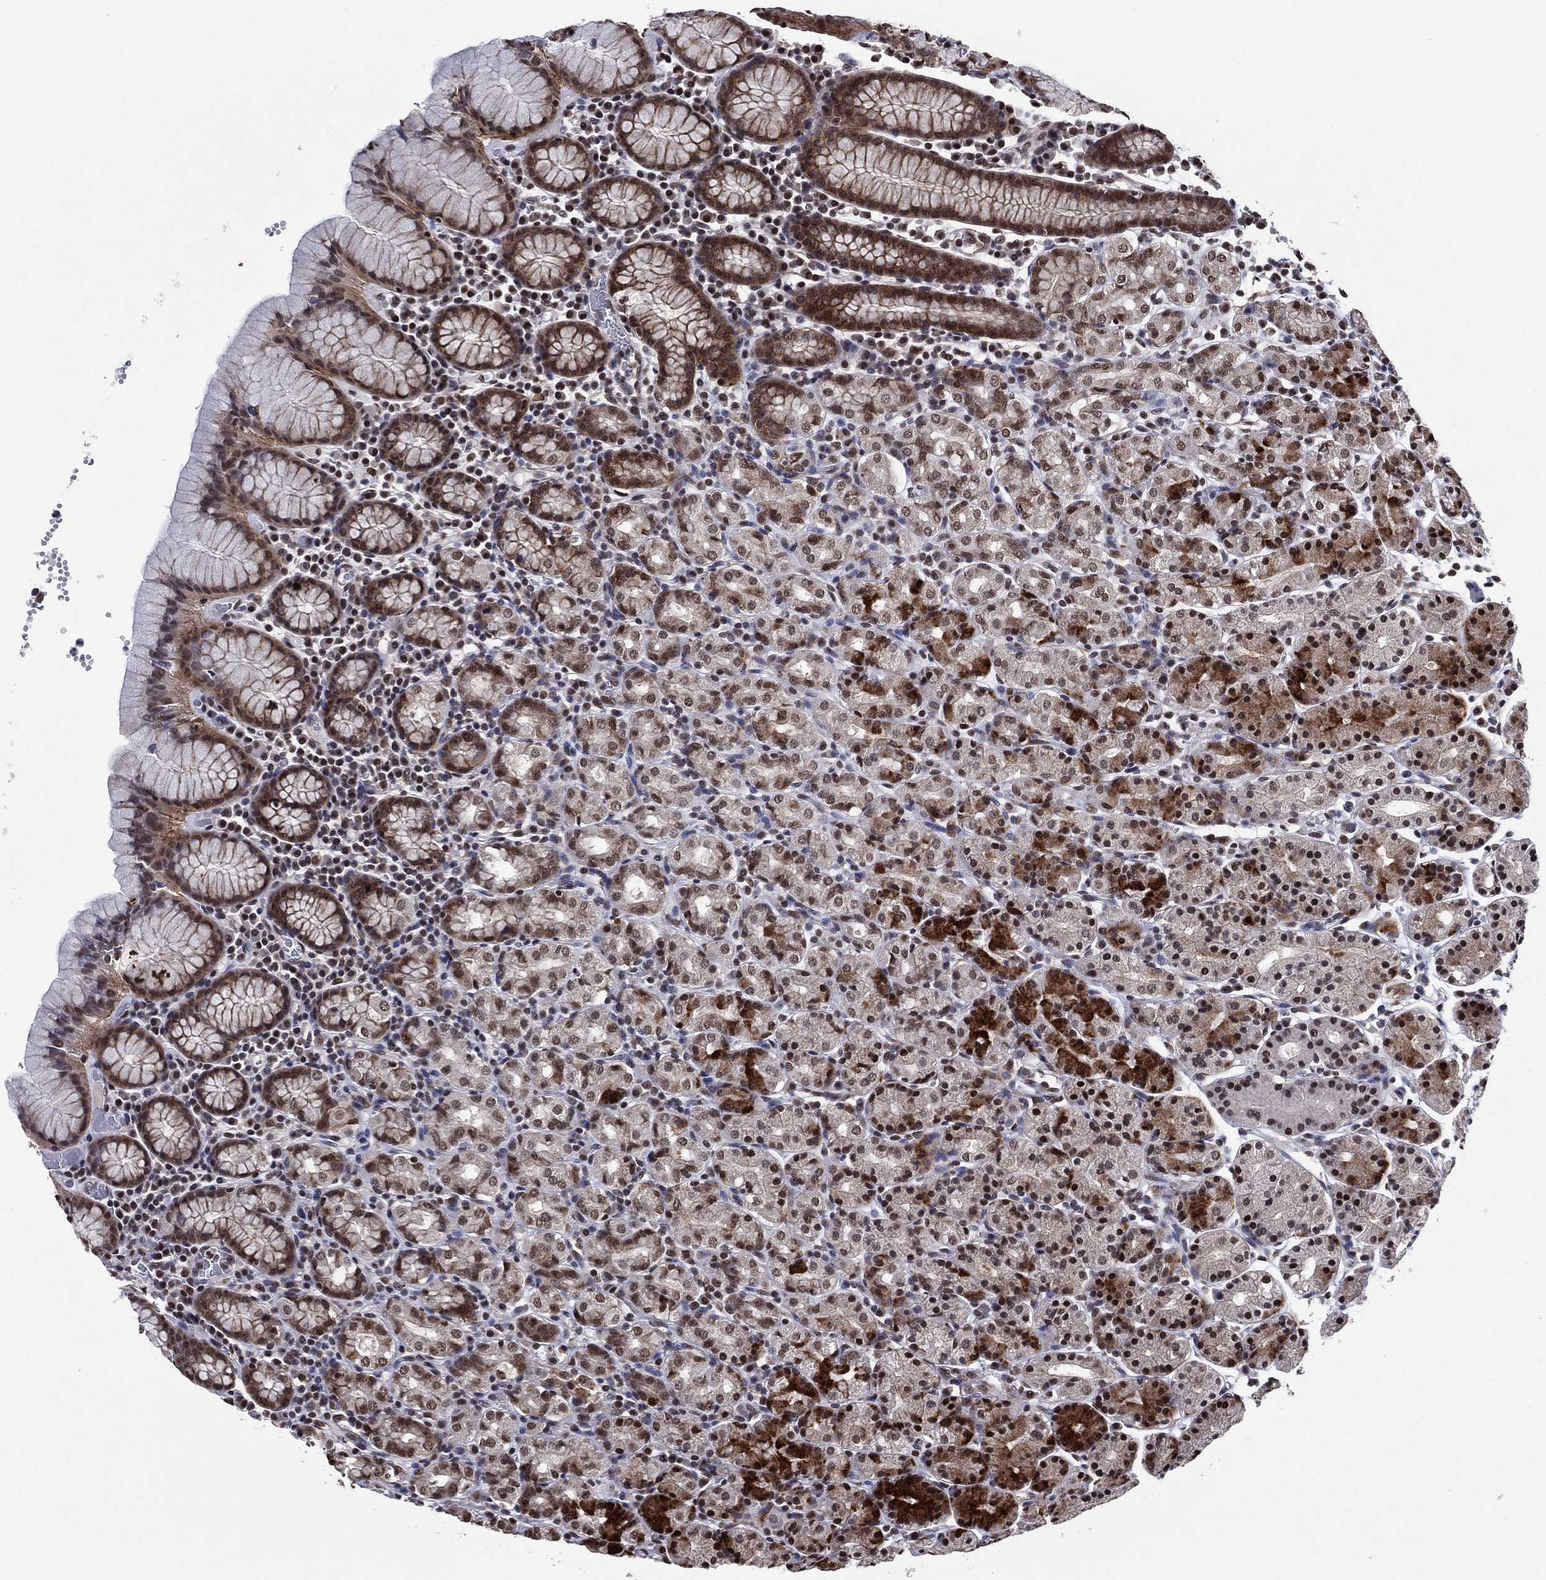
{"staining": {"intensity": "strong", "quantity": "25%-75%", "location": "cytoplasmic/membranous,nuclear"}, "tissue": "stomach", "cell_type": "Glandular cells", "image_type": "normal", "snomed": [{"axis": "morphology", "description": "Normal tissue, NOS"}, {"axis": "topography", "description": "Stomach, upper"}, {"axis": "topography", "description": "Stomach"}], "caption": "IHC (DAB) staining of unremarkable human stomach exhibits strong cytoplasmic/membranous,nuclear protein expression in about 25%-75% of glandular cells.", "gene": "ZBTB42", "patient": {"sex": "male", "age": 62}}